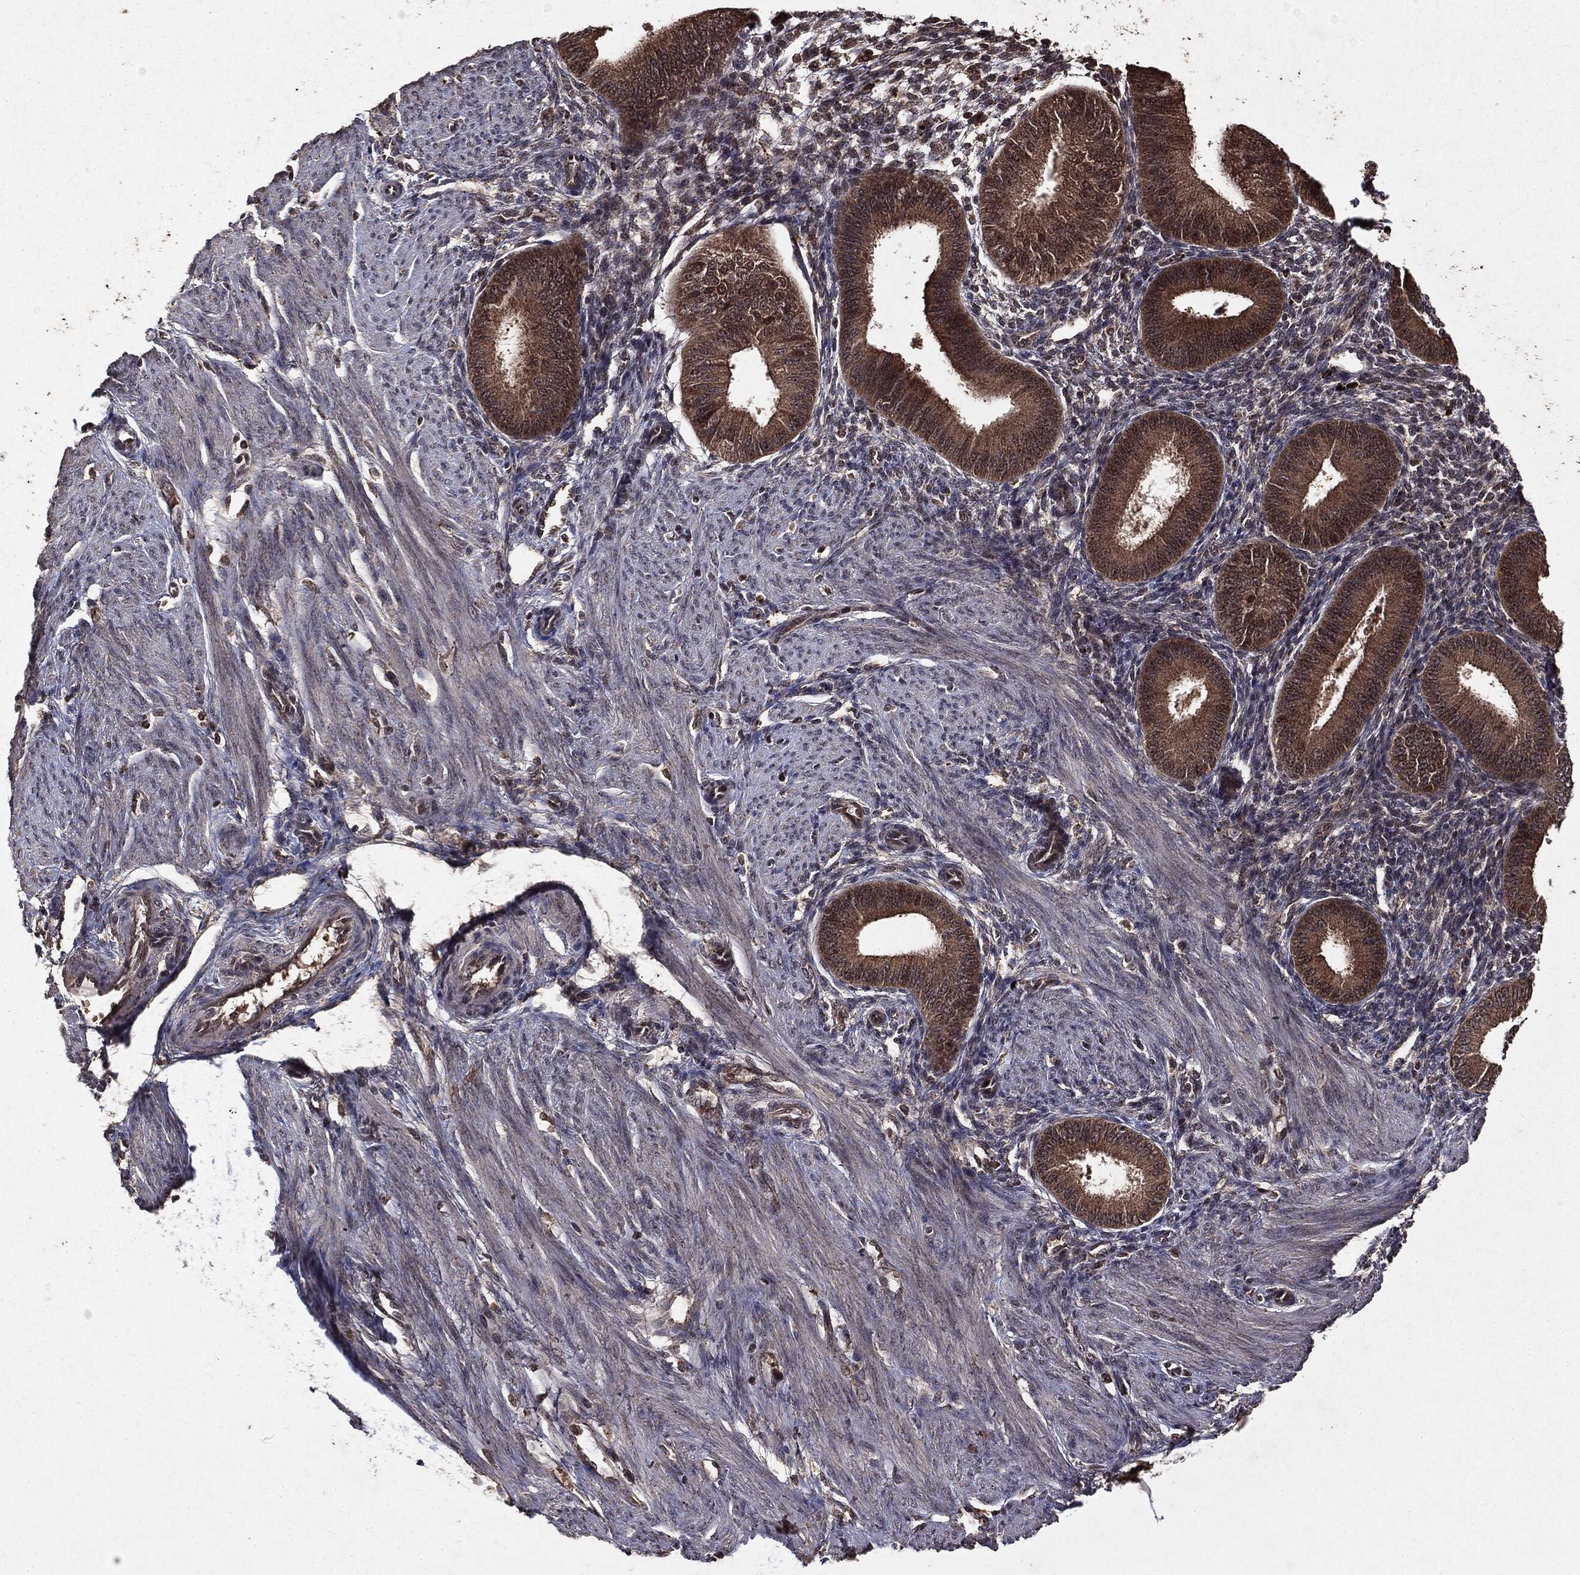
{"staining": {"intensity": "weak", "quantity": "<25%", "location": "cytoplasmic/membranous"}, "tissue": "endometrium", "cell_type": "Cells in endometrial stroma", "image_type": "normal", "snomed": [{"axis": "morphology", "description": "Normal tissue, NOS"}, {"axis": "topography", "description": "Endometrium"}], "caption": "The histopathology image exhibits no staining of cells in endometrial stroma in benign endometrium. (DAB immunohistochemistry visualized using brightfield microscopy, high magnification).", "gene": "MTOR", "patient": {"sex": "female", "age": 39}}